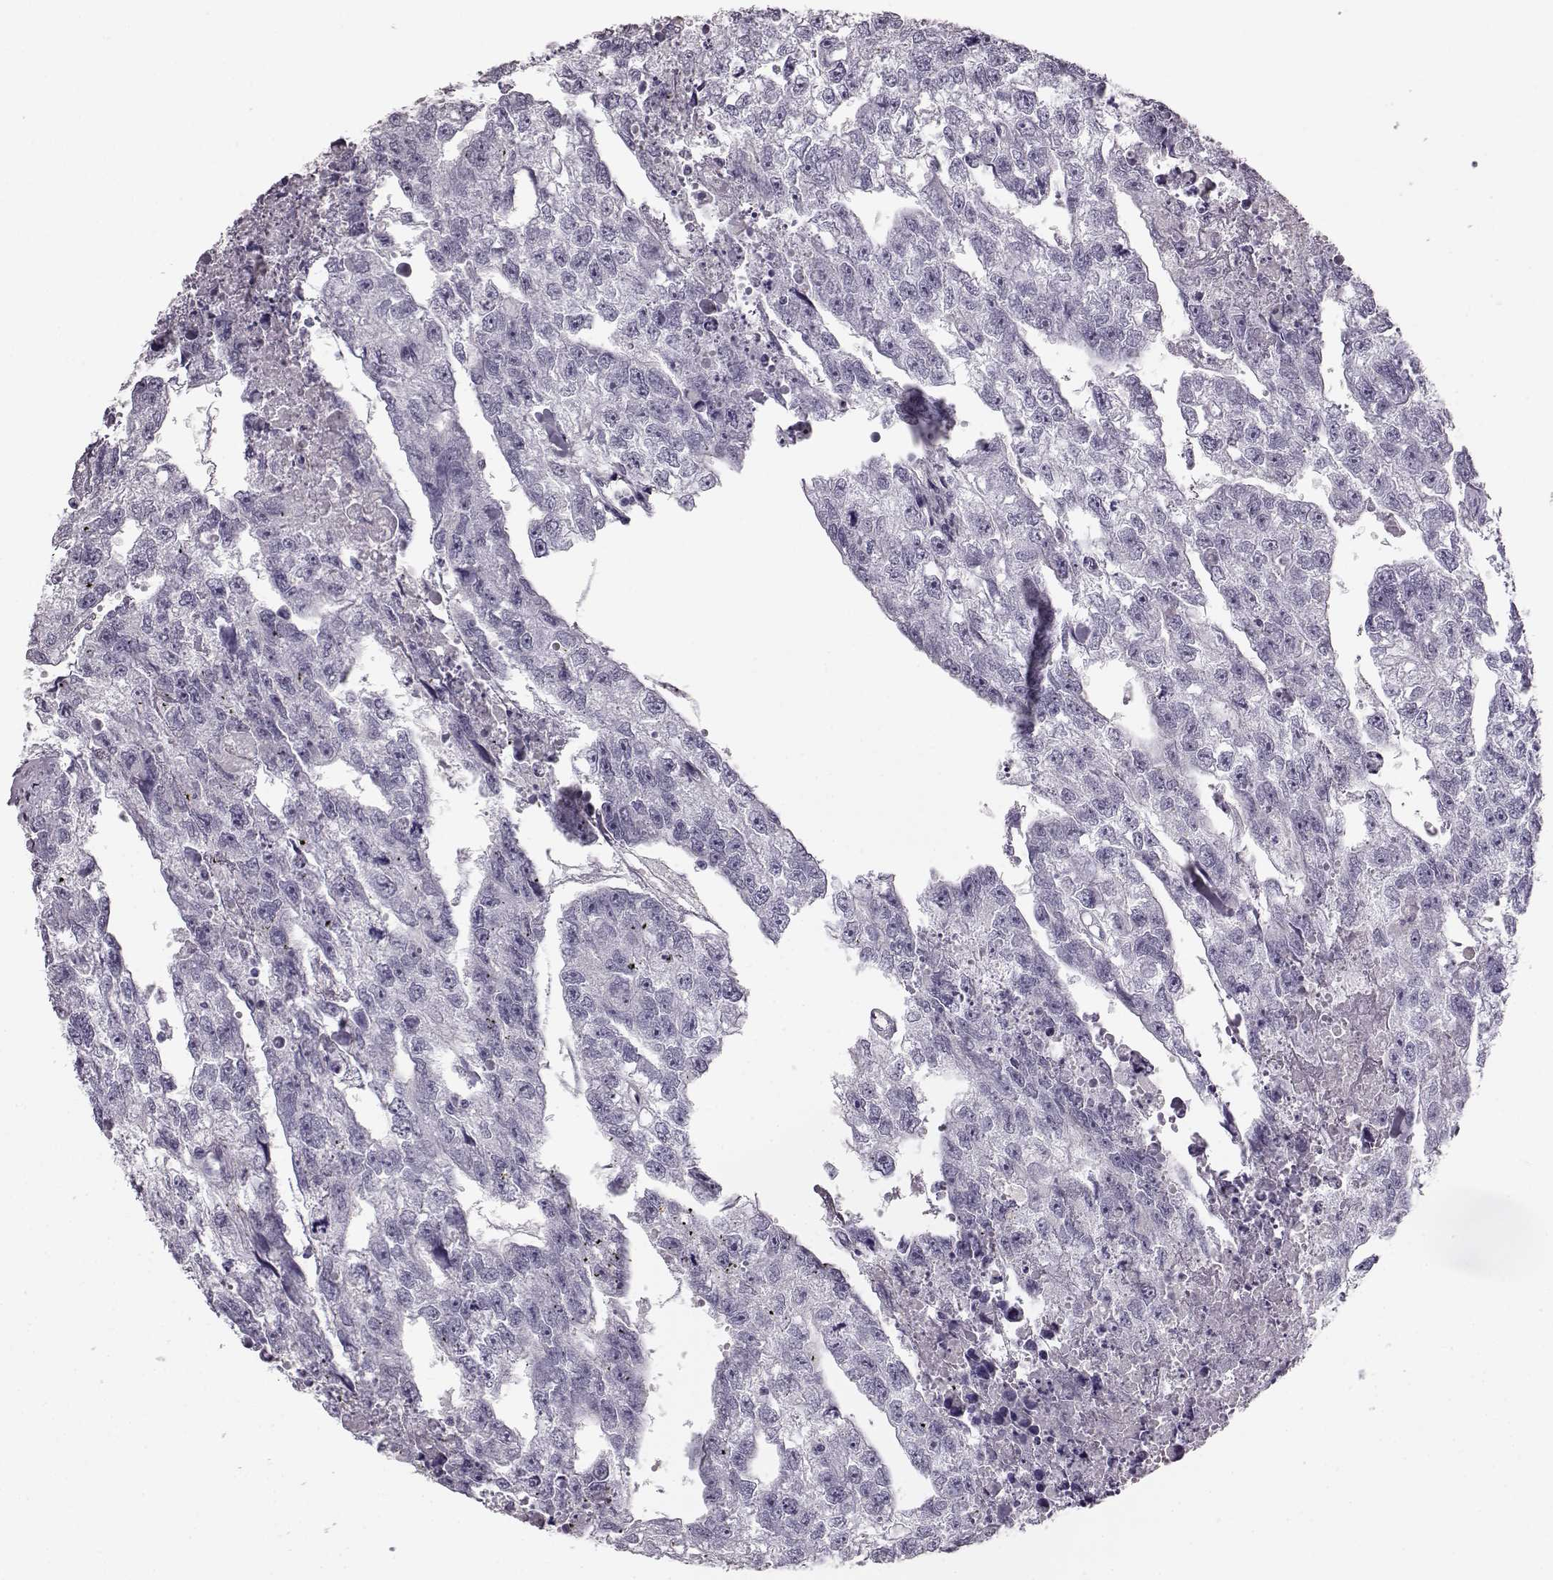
{"staining": {"intensity": "negative", "quantity": "none", "location": "none"}, "tissue": "testis cancer", "cell_type": "Tumor cells", "image_type": "cancer", "snomed": [{"axis": "morphology", "description": "Carcinoma, Embryonal, NOS"}, {"axis": "morphology", "description": "Teratoma, malignant, NOS"}, {"axis": "topography", "description": "Testis"}], "caption": "DAB (3,3'-diaminobenzidine) immunohistochemical staining of human embryonal carcinoma (testis) displays no significant expression in tumor cells. (Brightfield microscopy of DAB immunohistochemistry (IHC) at high magnification).", "gene": "BFSP2", "patient": {"sex": "male", "age": 44}}